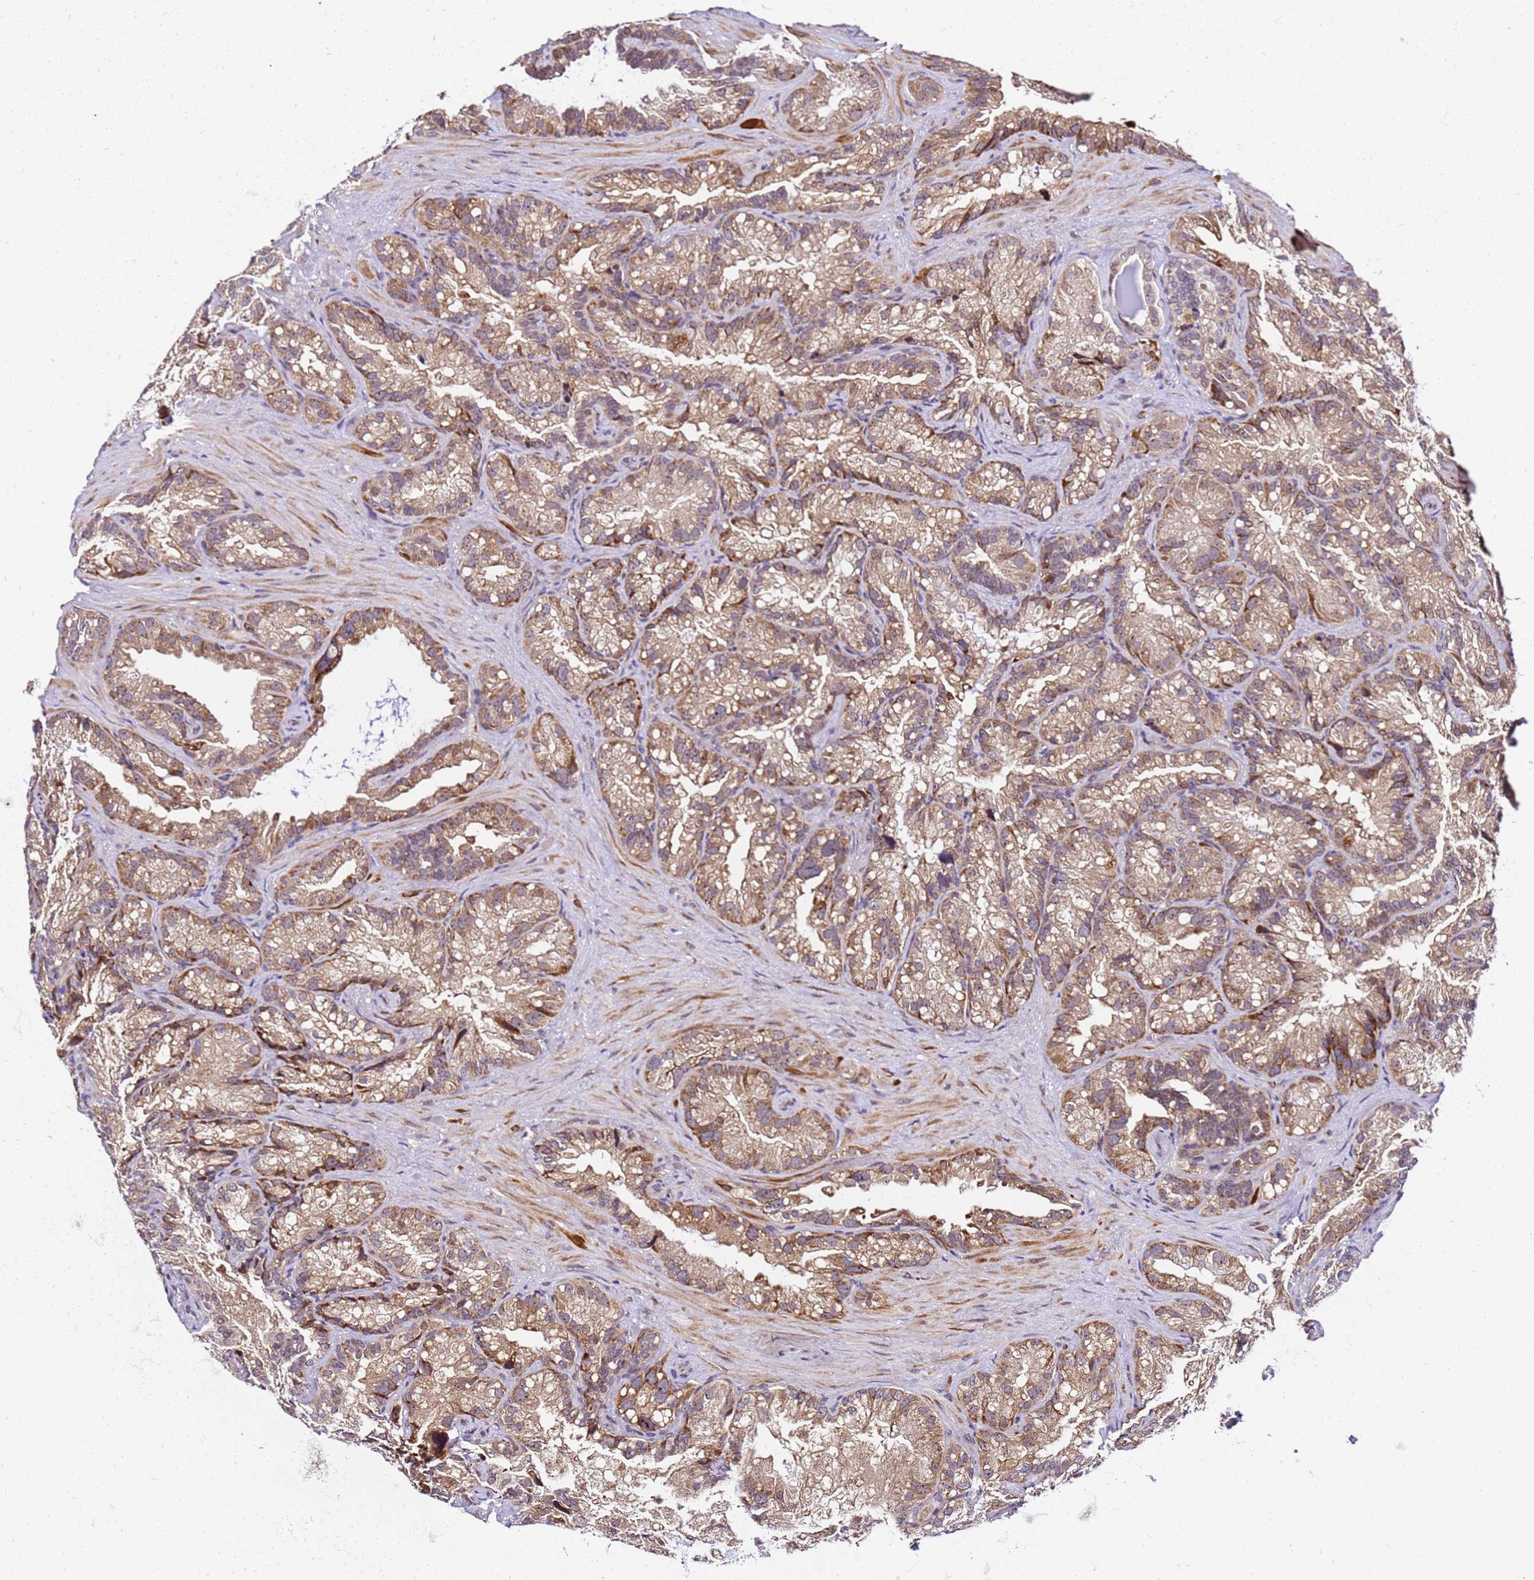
{"staining": {"intensity": "moderate", "quantity": ">75%", "location": "cytoplasmic/membranous,nuclear"}, "tissue": "seminal vesicle", "cell_type": "Glandular cells", "image_type": "normal", "snomed": [{"axis": "morphology", "description": "Normal tissue, NOS"}, {"axis": "topography", "description": "Prostate"}, {"axis": "topography", "description": "Seminal veicle"}], "caption": "Seminal vesicle stained with a brown dye displays moderate cytoplasmic/membranous,nuclear positive positivity in about >75% of glandular cells.", "gene": "SLX4IP", "patient": {"sex": "male", "age": 68}}